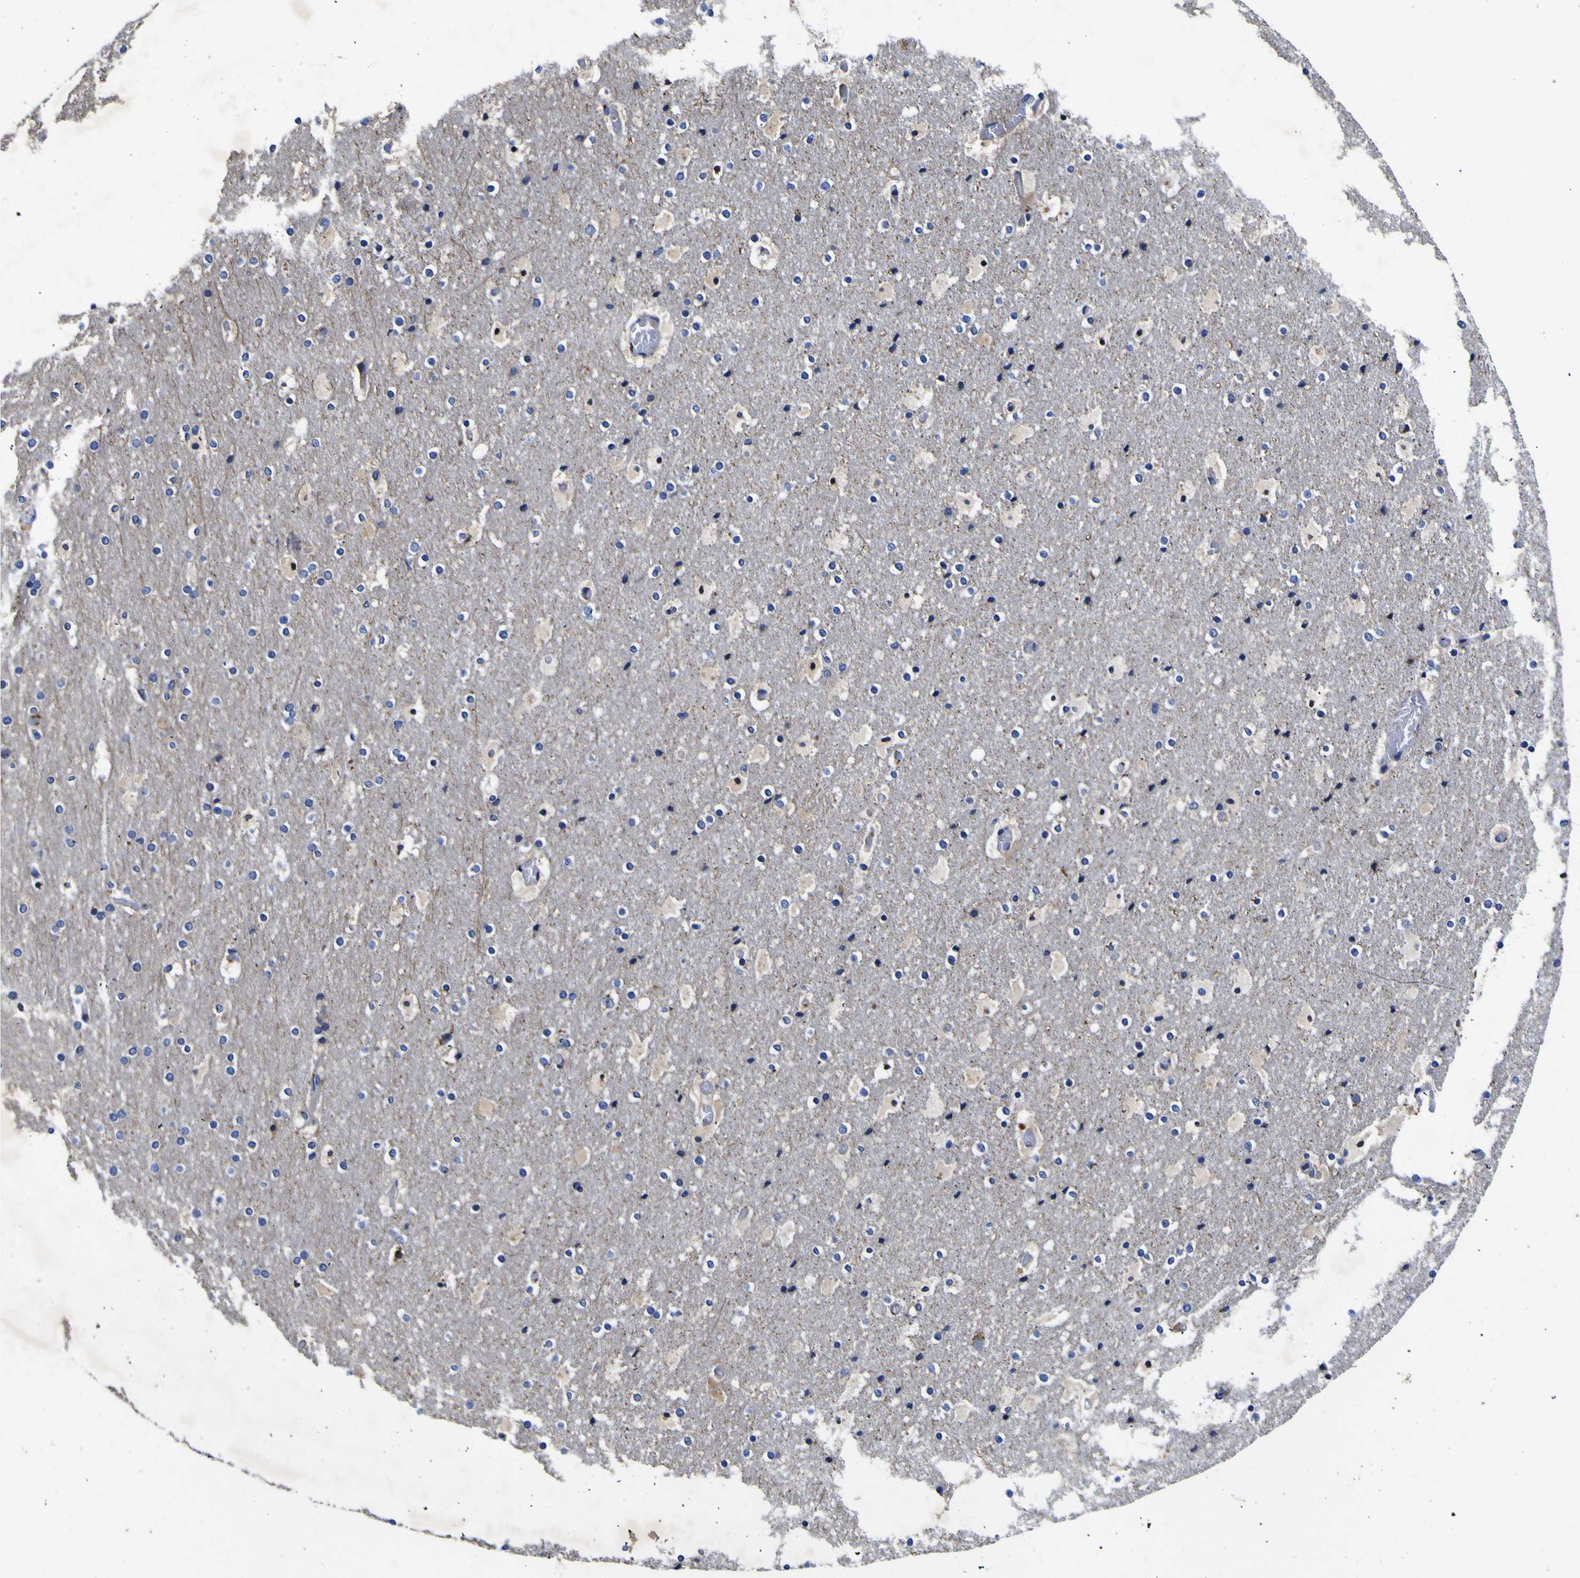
{"staining": {"intensity": "negative", "quantity": "none", "location": "none"}, "tissue": "cerebral cortex", "cell_type": "Endothelial cells", "image_type": "normal", "snomed": [{"axis": "morphology", "description": "Normal tissue, NOS"}, {"axis": "topography", "description": "Brain"}], "caption": "An image of cerebral cortex stained for a protein shows no brown staining in endothelial cells.", "gene": "COA1", "patient": {"sex": "male", "age": 61}}